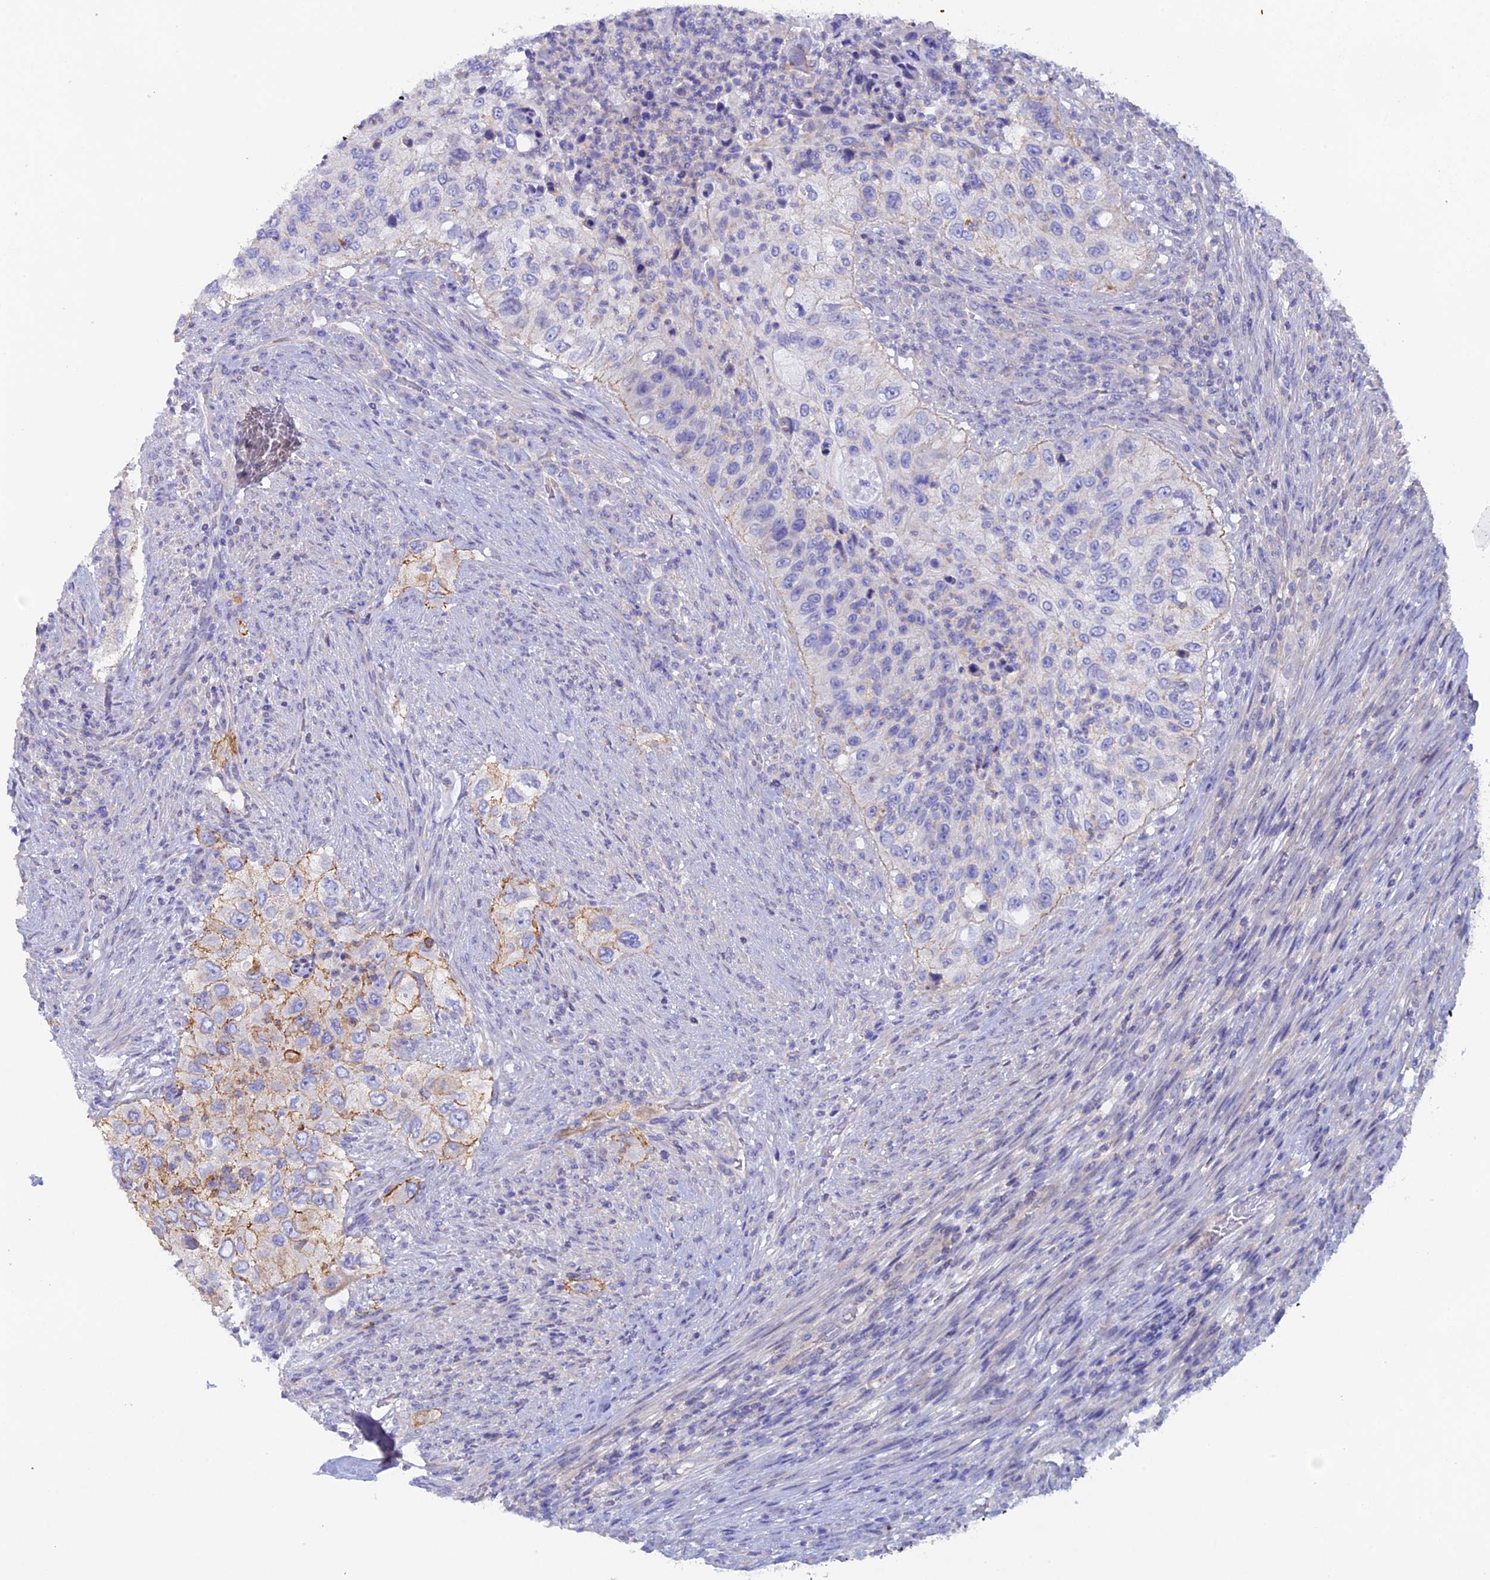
{"staining": {"intensity": "negative", "quantity": "none", "location": "none"}, "tissue": "urothelial cancer", "cell_type": "Tumor cells", "image_type": "cancer", "snomed": [{"axis": "morphology", "description": "Urothelial carcinoma, High grade"}, {"axis": "topography", "description": "Urinary bladder"}], "caption": "A photomicrograph of human urothelial carcinoma (high-grade) is negative for staining in tumor cells. (DAB (3,3'-diaminobenzidine) immunohistochemistry (IHC) with hematoxylin counter stain).", "gene": "FZR1", "patient": {"sex": "female", "age": 60}}